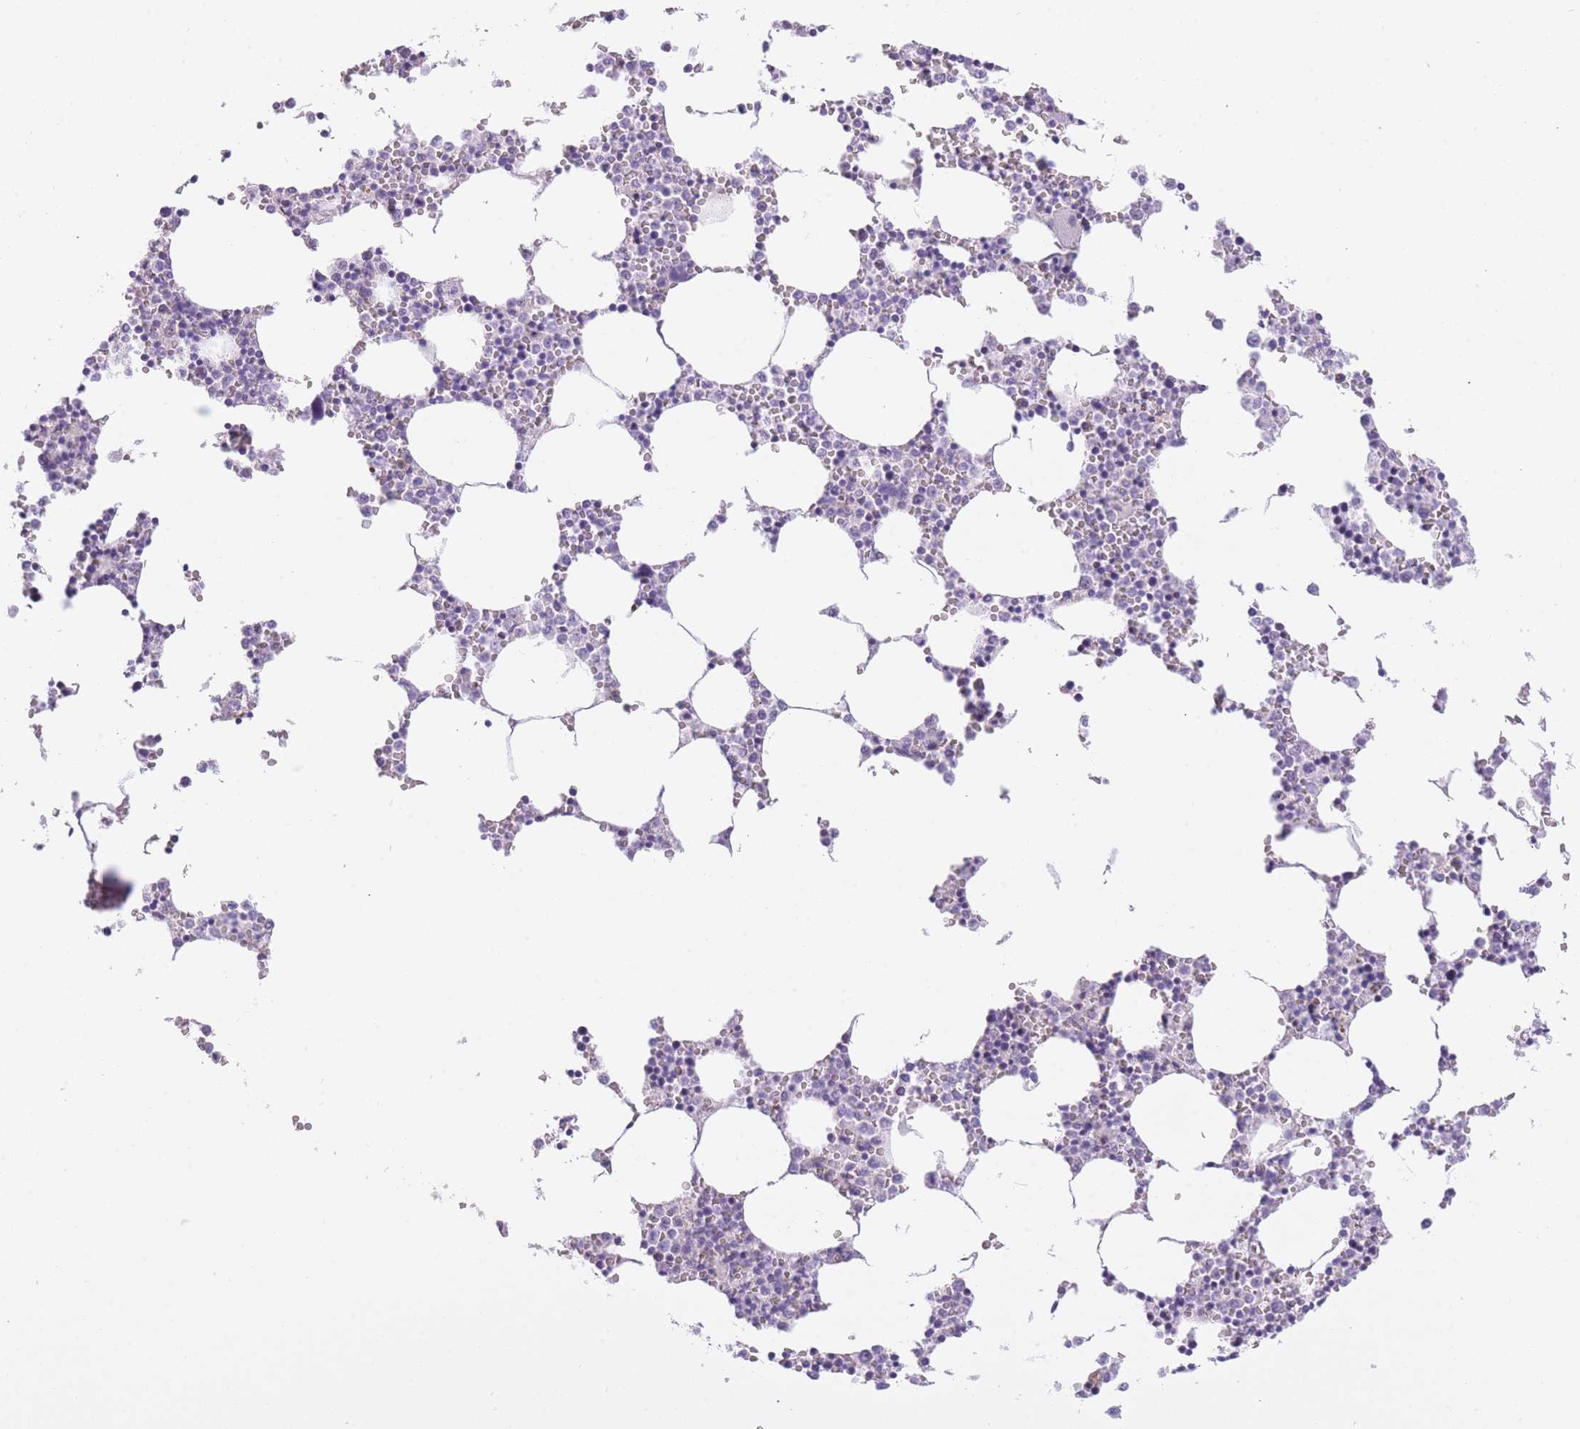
{"staining": {"intensity": "negative", "quantity": "none", "location": "none"}, "tissue": "bone marrow", "cell_type": "Hematopoietic cells", "image_type": "normal", "snomed": [{"axis": "morphology", "description": "Normal tissue, NOS"}, {"axis": "topography", "description": "Bone marrow"}], "caption": "A histopathology image of bone marrow stained for a protein shows no brown staining in hematopoietic cells. (Stains: DAB (3,3'-diaminobenzidine) IHC with hematoxylin counter stain, Microscopy: brightfield microscopy at high magnification).", "gene": "IMPG1", "patient": {"sex": "female", "age": 64}}